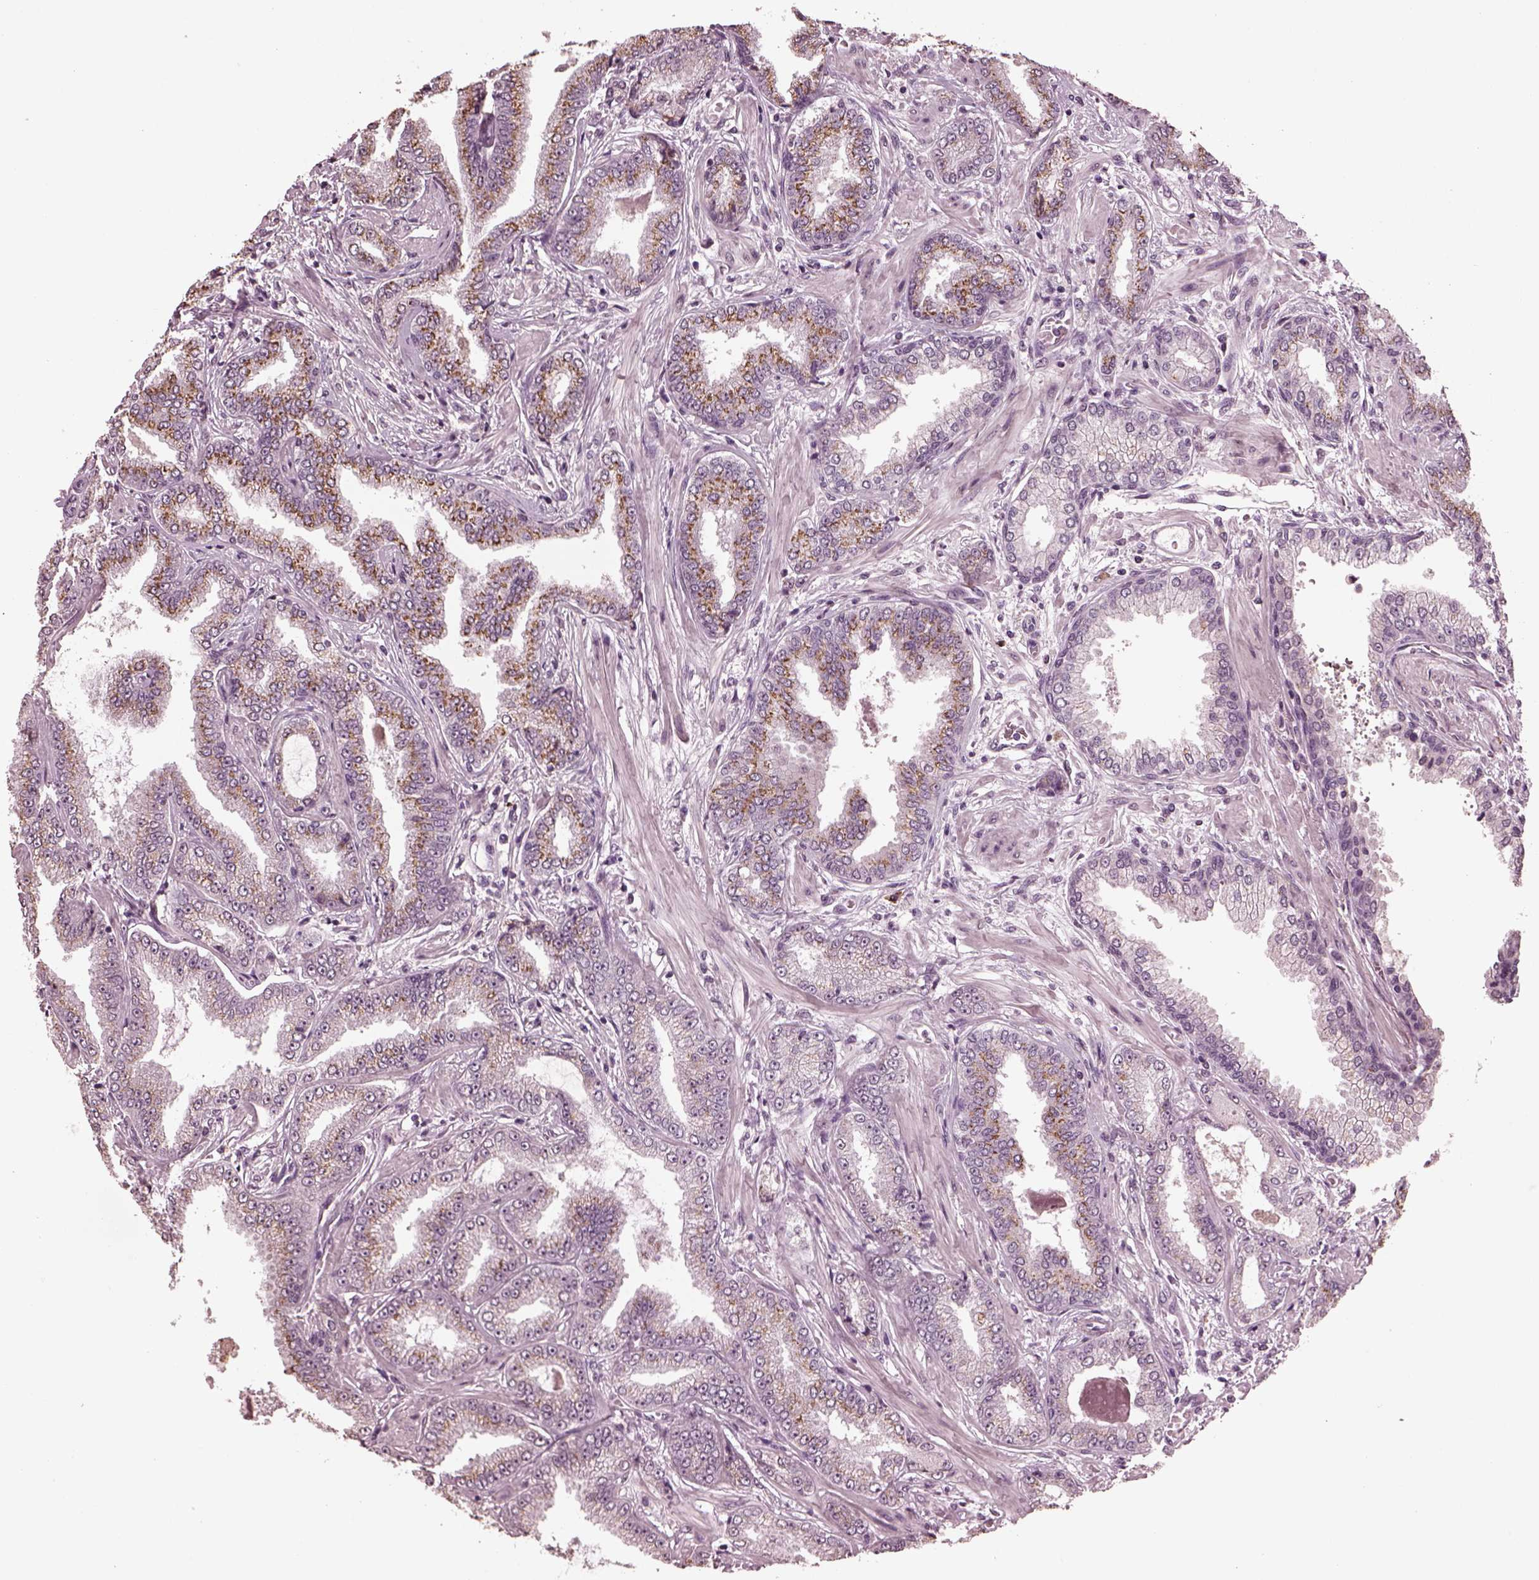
{"staining": {"intensity": "moderate", "quantity": ">75%", "location": "cytoplasmic/membranous"}, "tissue": "prostate cancer", "cell_type": "Tumor cells", "image_type": "cancer", "snomed": [{"axis": "morphology", "description": "Adenocarcinoma, Low grade"}, {"axis": "topography", "description": "Prostate"}], "caption": "Immunohistochemical staining of human prostate adenocarcinoma (low-grade) demonstrates medium levels of moderate cytoplasmic/membranous positivity in approximately >75% of tumor cells. (DAB (3,3'-diaminobenzidine) IHC, brown staining for protein, blue staining for nuclei).", "gene": "IL18RAP", "patient": {"sex": "male", "age": 55}}